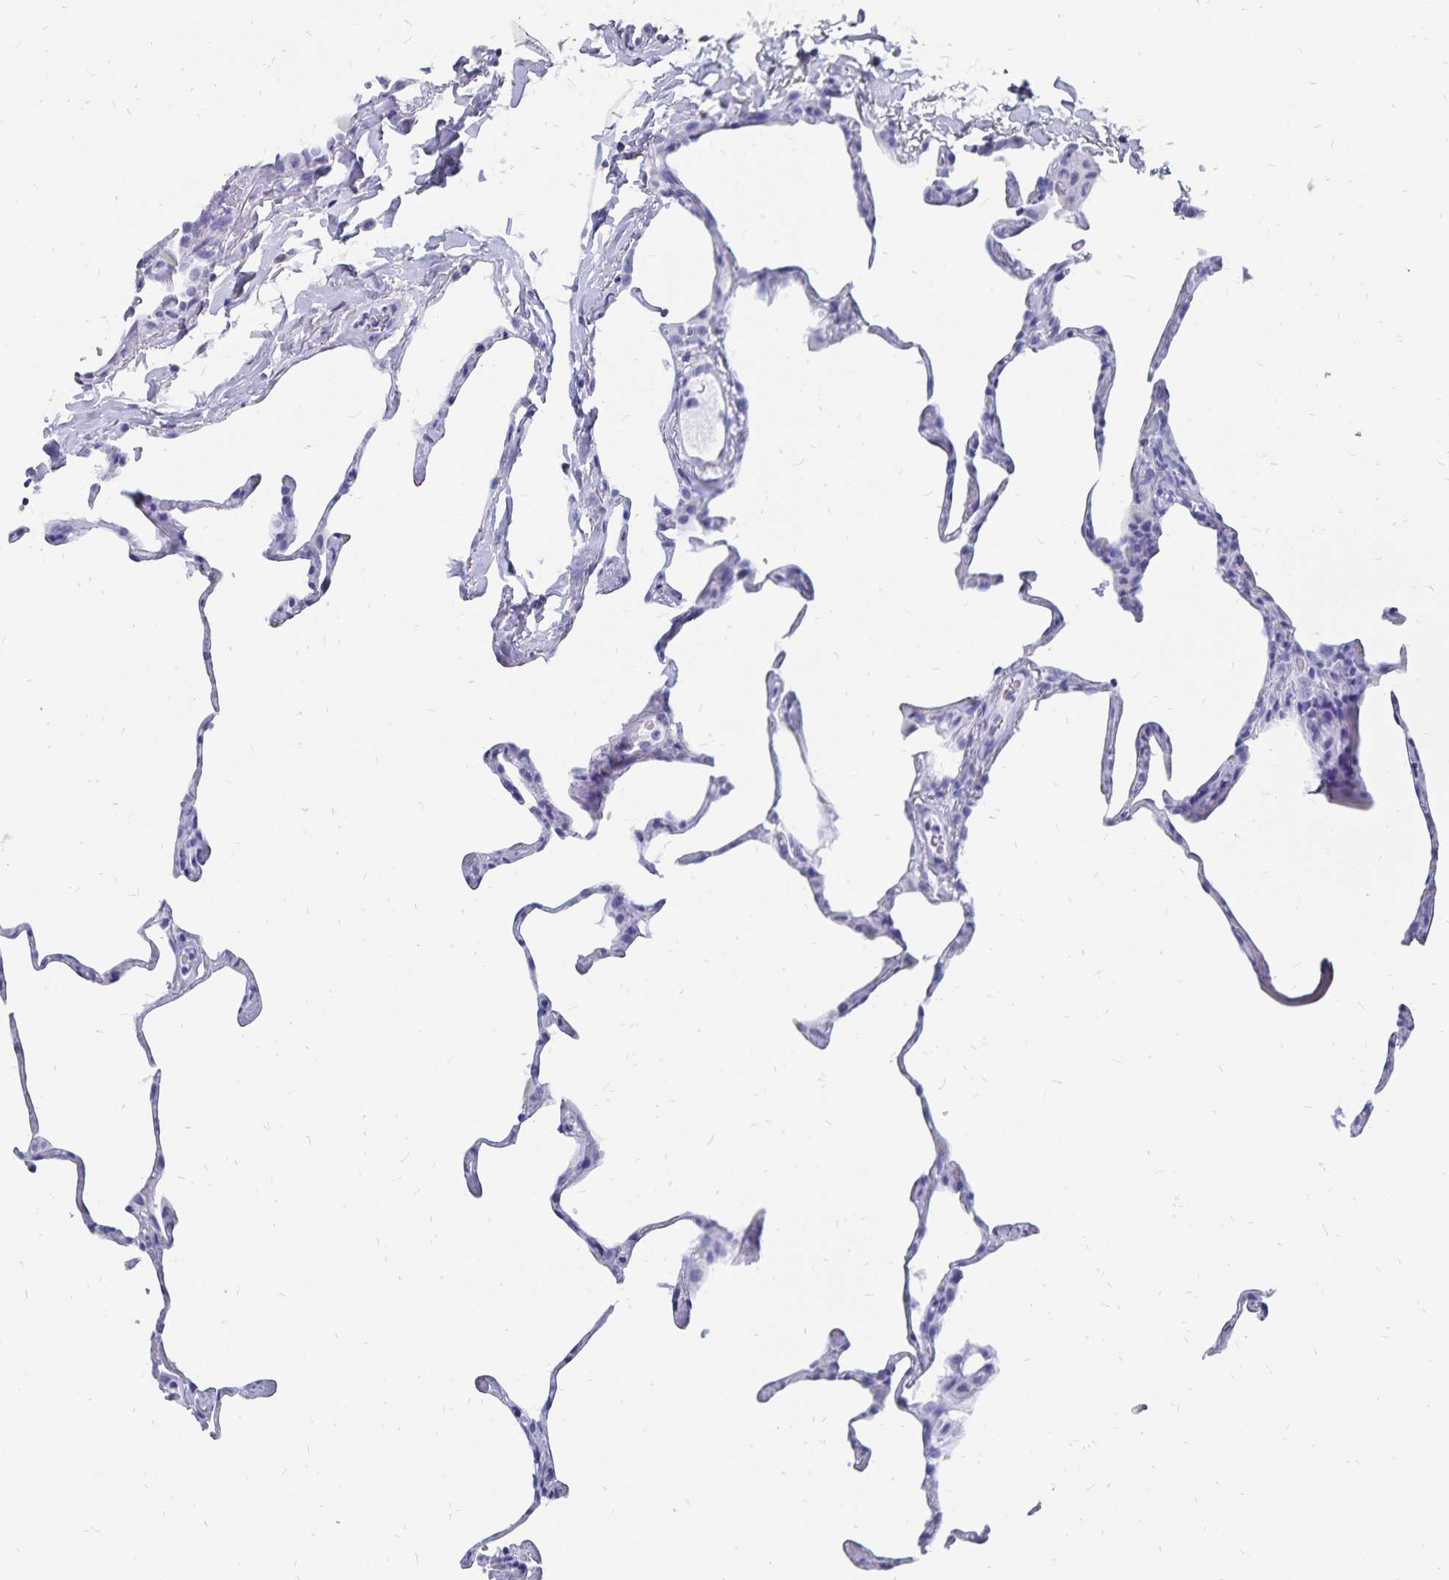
{"staining": {"intensity": "negative", "quantity": "none", "location": "none"}, "tissue": "lung", "cell_type": "Alveolar cells", "image_type": "normal", "snomed": [{"axis": "morphology", "description": "Normal tissue, NOS"}, {"axis": "topography", "description": "Lung"}], "caption": "IHC micrograph of normal lung stained for a protein (brown), which reveals no expression in alveolar cells. (DAB (3,3'-diaminobenzidine) immunohistochemistry (IHC) with hematoxylin counter stain).", "gene": "ADH1A", "patient": {"sex": "male", "age": 65}}